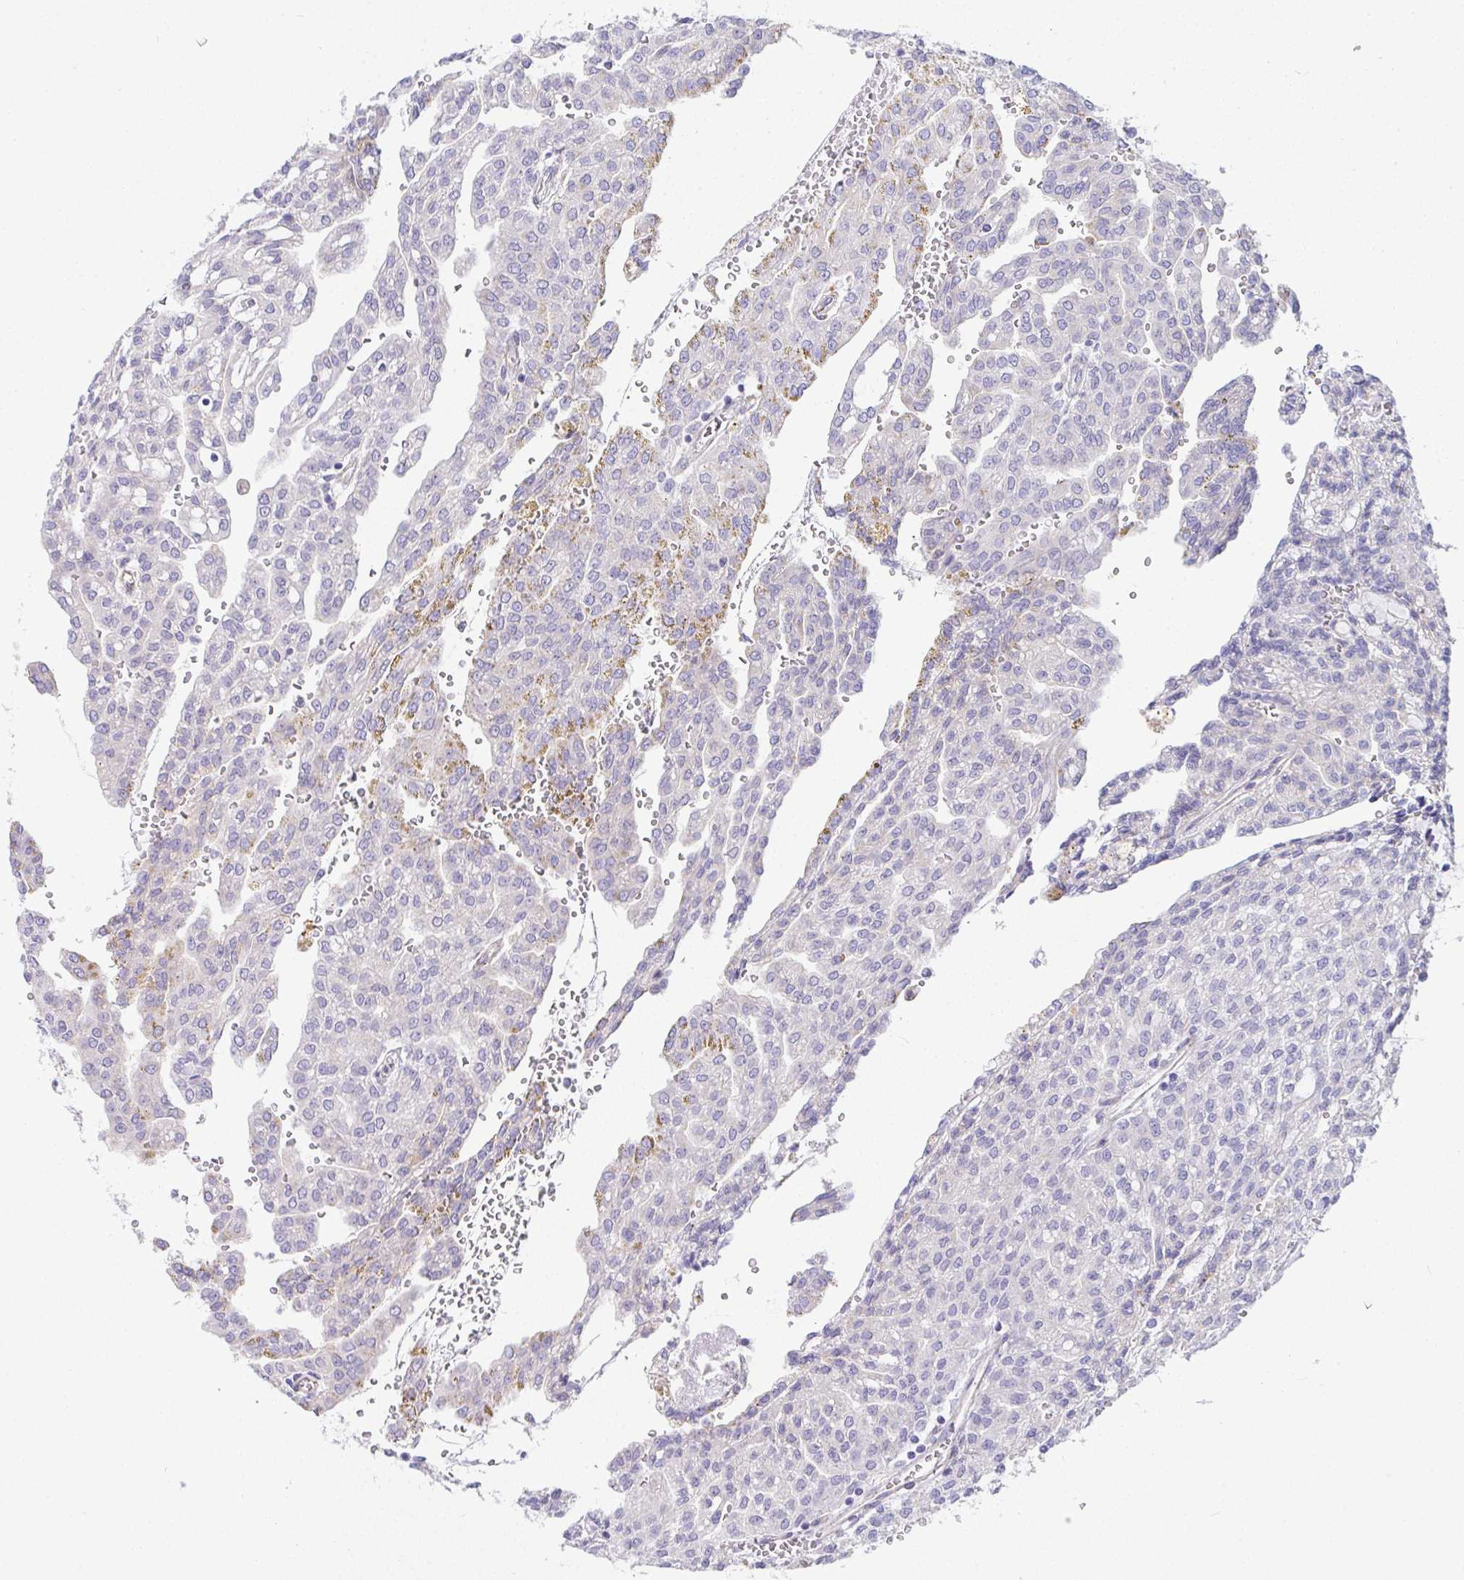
{"staining": {"intensity": "weak", "quantity": "<25%", "location": "cytoplasmic/membranous"}, "tissue": "renal cancer", "cell_type": "Tumor cells", "image_type": "cancer", "snomed": [{"axis": "morphology", "description": "Adenocarcinoma, NOS"}, {"axis": "topography", "description": "Kidney"}], "caption": "The micrograph demonstrates no staining of tumor cells in adenocarcinoma (renal).", "gene": "GAB1", "patient": {"sex": "male", "age": 63}}